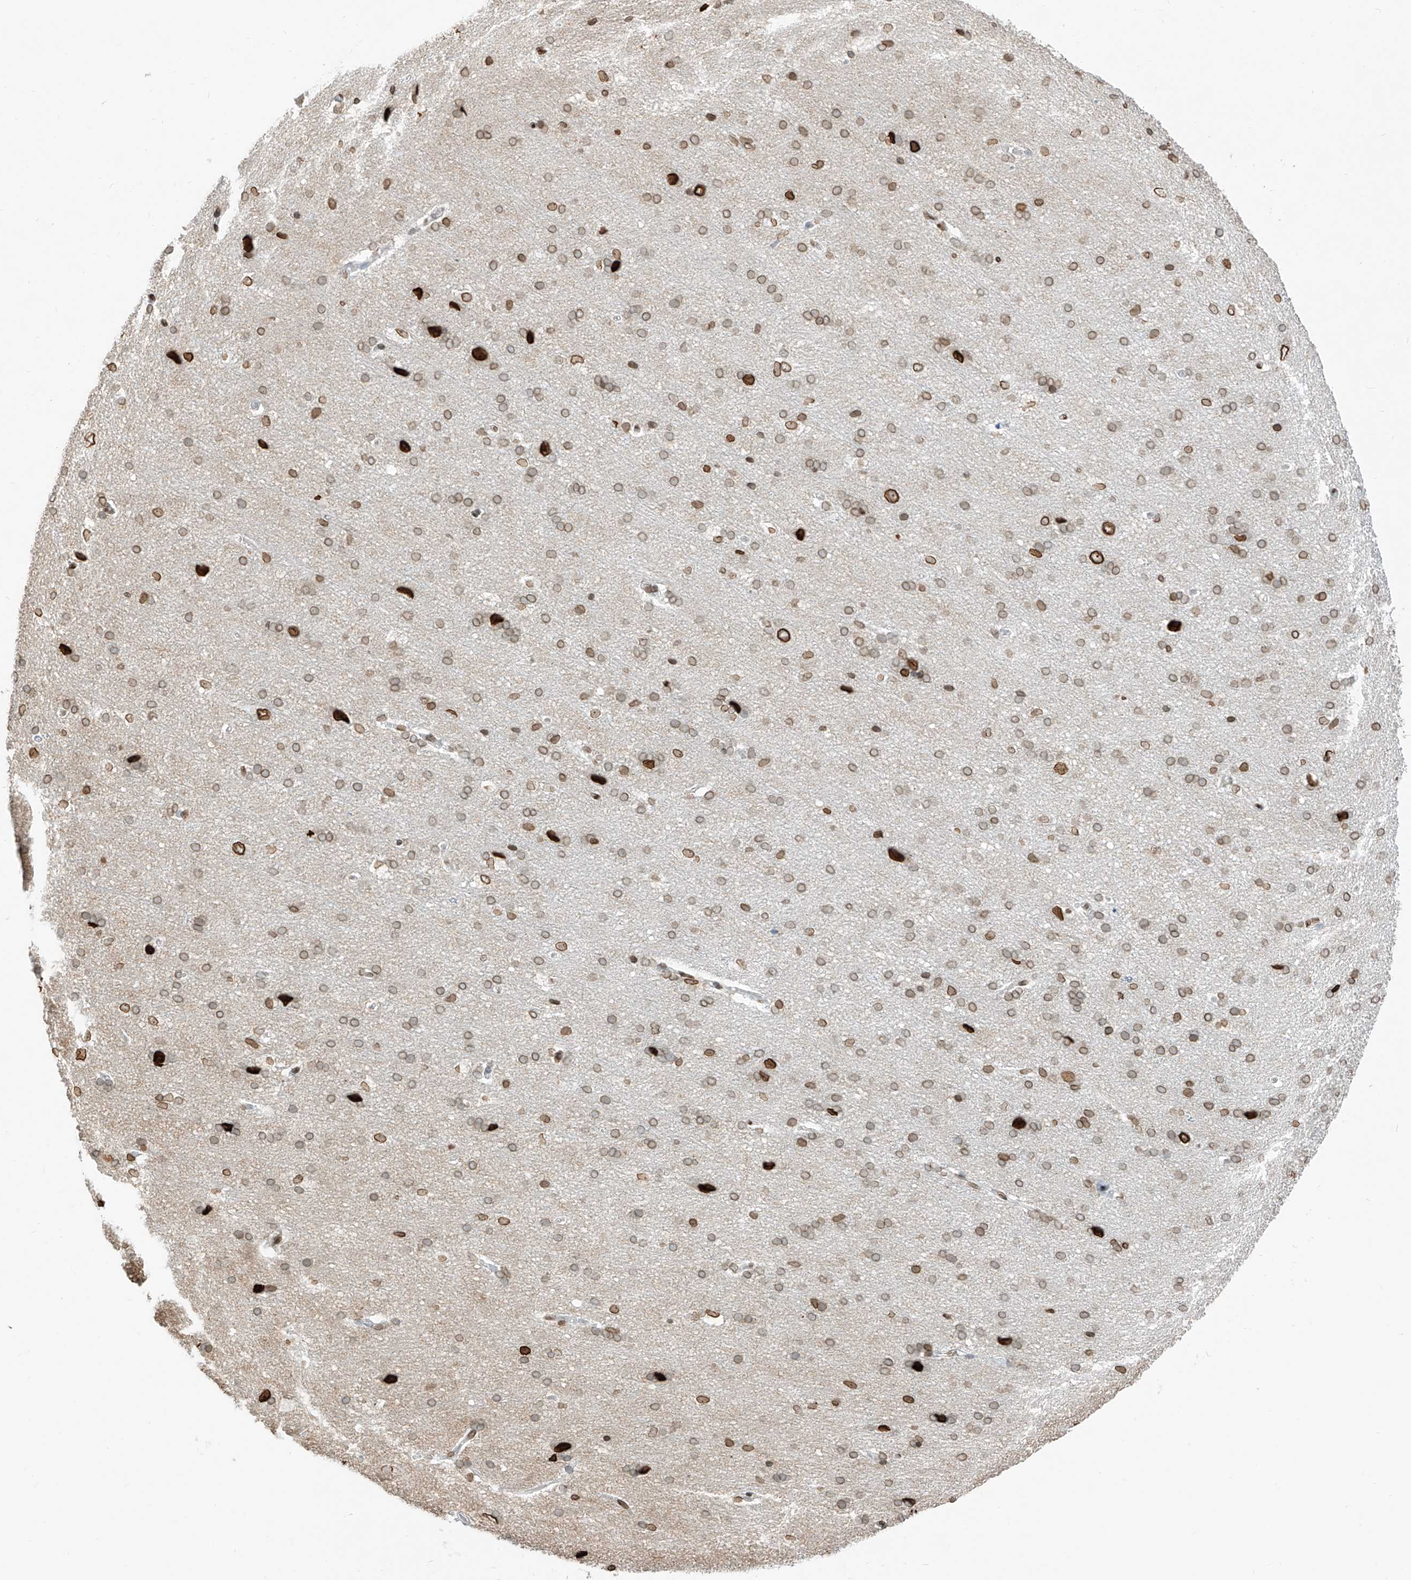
{"staining": {"intensity": "strong", "quantity": ">75%", "location": "nuclear"}, "tissue": "cerebral cortex", "cell_type": "Endothelial cells", "image_type": "normal", "snomed": [{"axis": "morphology", "description": "Normal tissue, NOS"}, {"axis": "topography", "description": "Cerebral cortex"}], "caption": "Protein expression analysis of unremarkable cerebral cortex reveals strong nuclear expression in about >75% of endothelial cells. The staining is performed using DAB (3,3'-diaminobenzidine) brown chromogen to label protein expression. The nuclei are counter-stained blue using hematoxylin.", "gene": "SAMD15", "patient": {"sex": "male", "age": 62}}